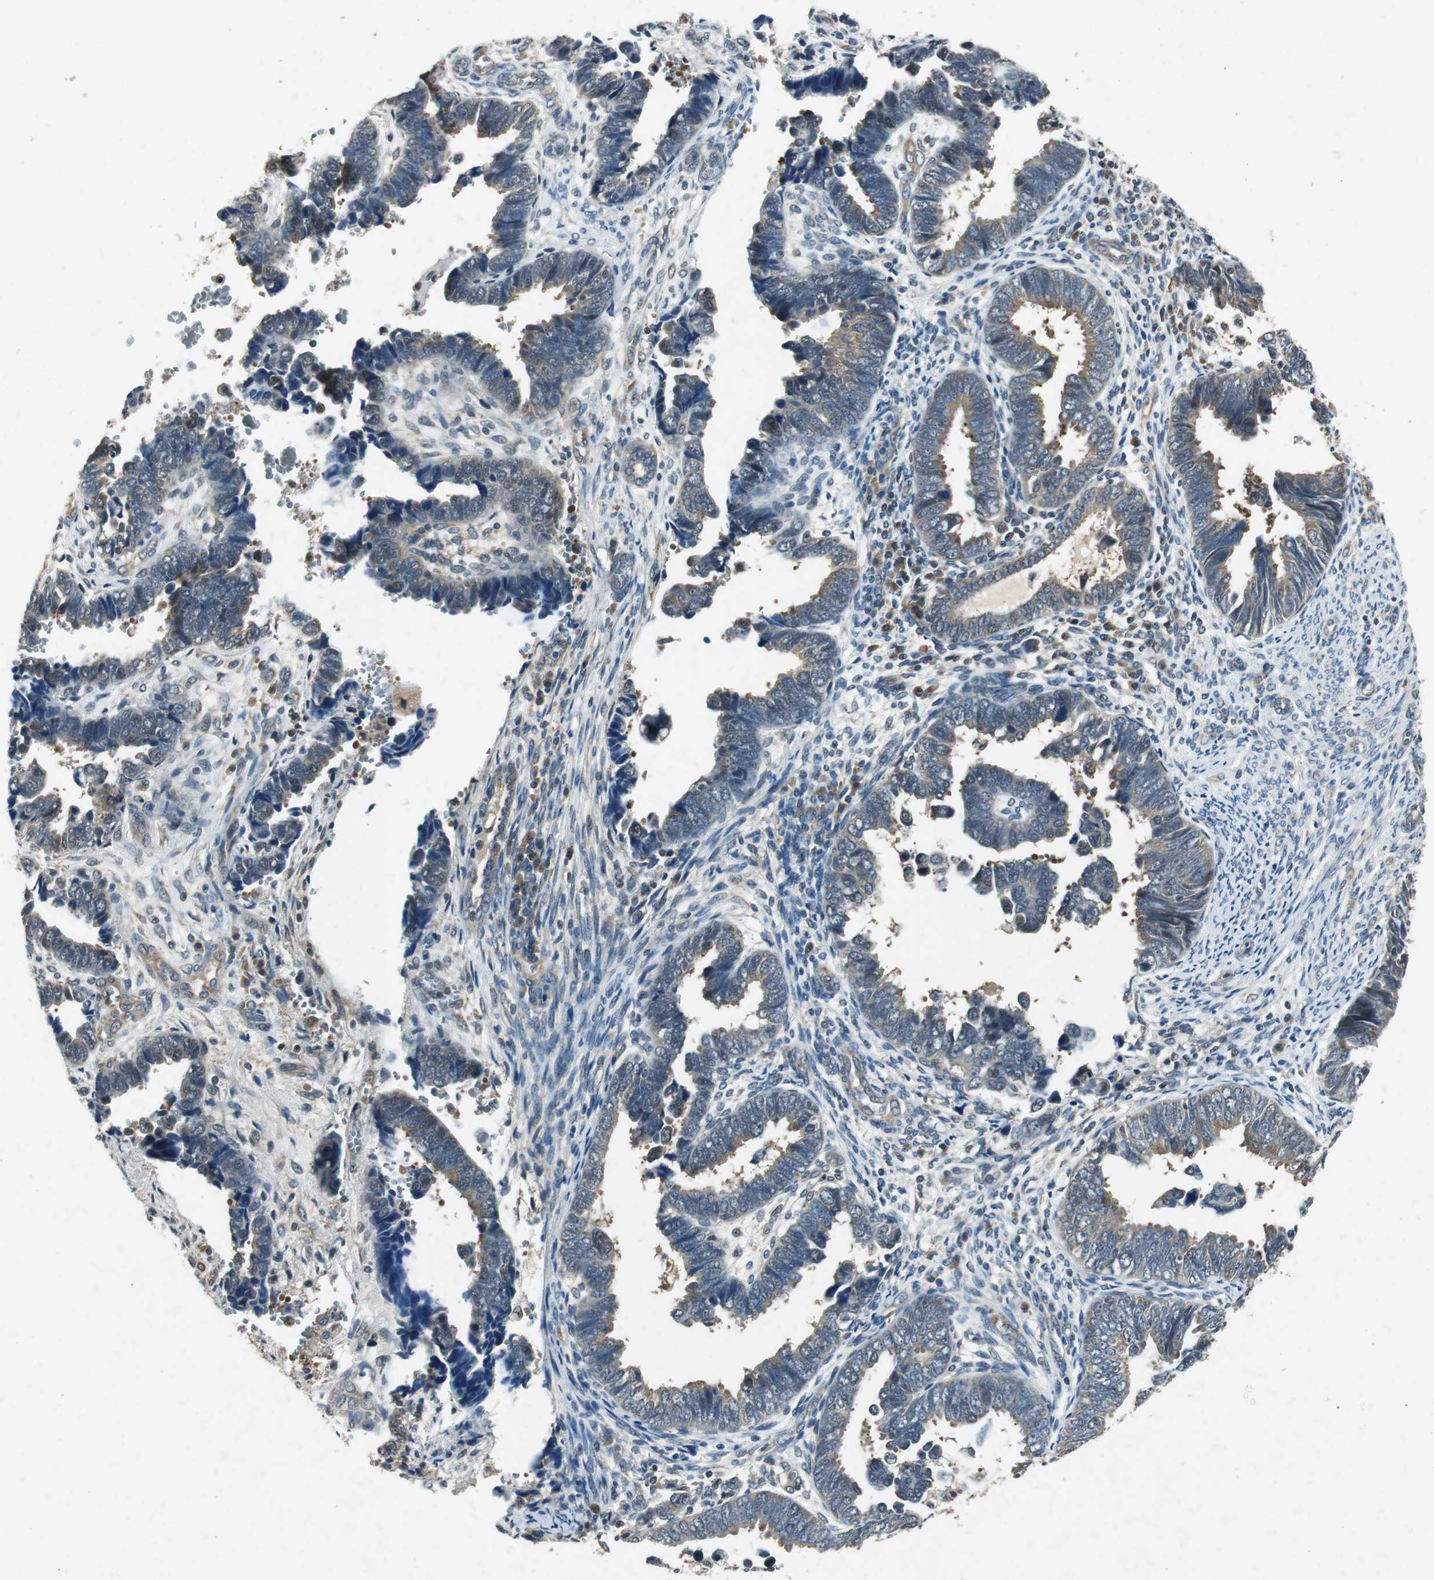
{"staining": {"intensity": "weak", "quantity": "25%-75%", "location": "cytoplasmic/membranous"}, "tissue": "endometrial cancer", "cell_type": "Tumor cells", "image_type": "cancer", "snomed": [{"axis": "morphology", "description": "Adenocarcinoma, NOS"}, {"axis": "topography", "description": "Endometrium"}], "caption": "The image exhibits staining of endometrial adenocarcinoma, revealing weak cytoplasmic/membranous protein expression (brown color) within tumor cells.", "gene": "PSMB4", "patient": {"sex": "female", "age": 75}}